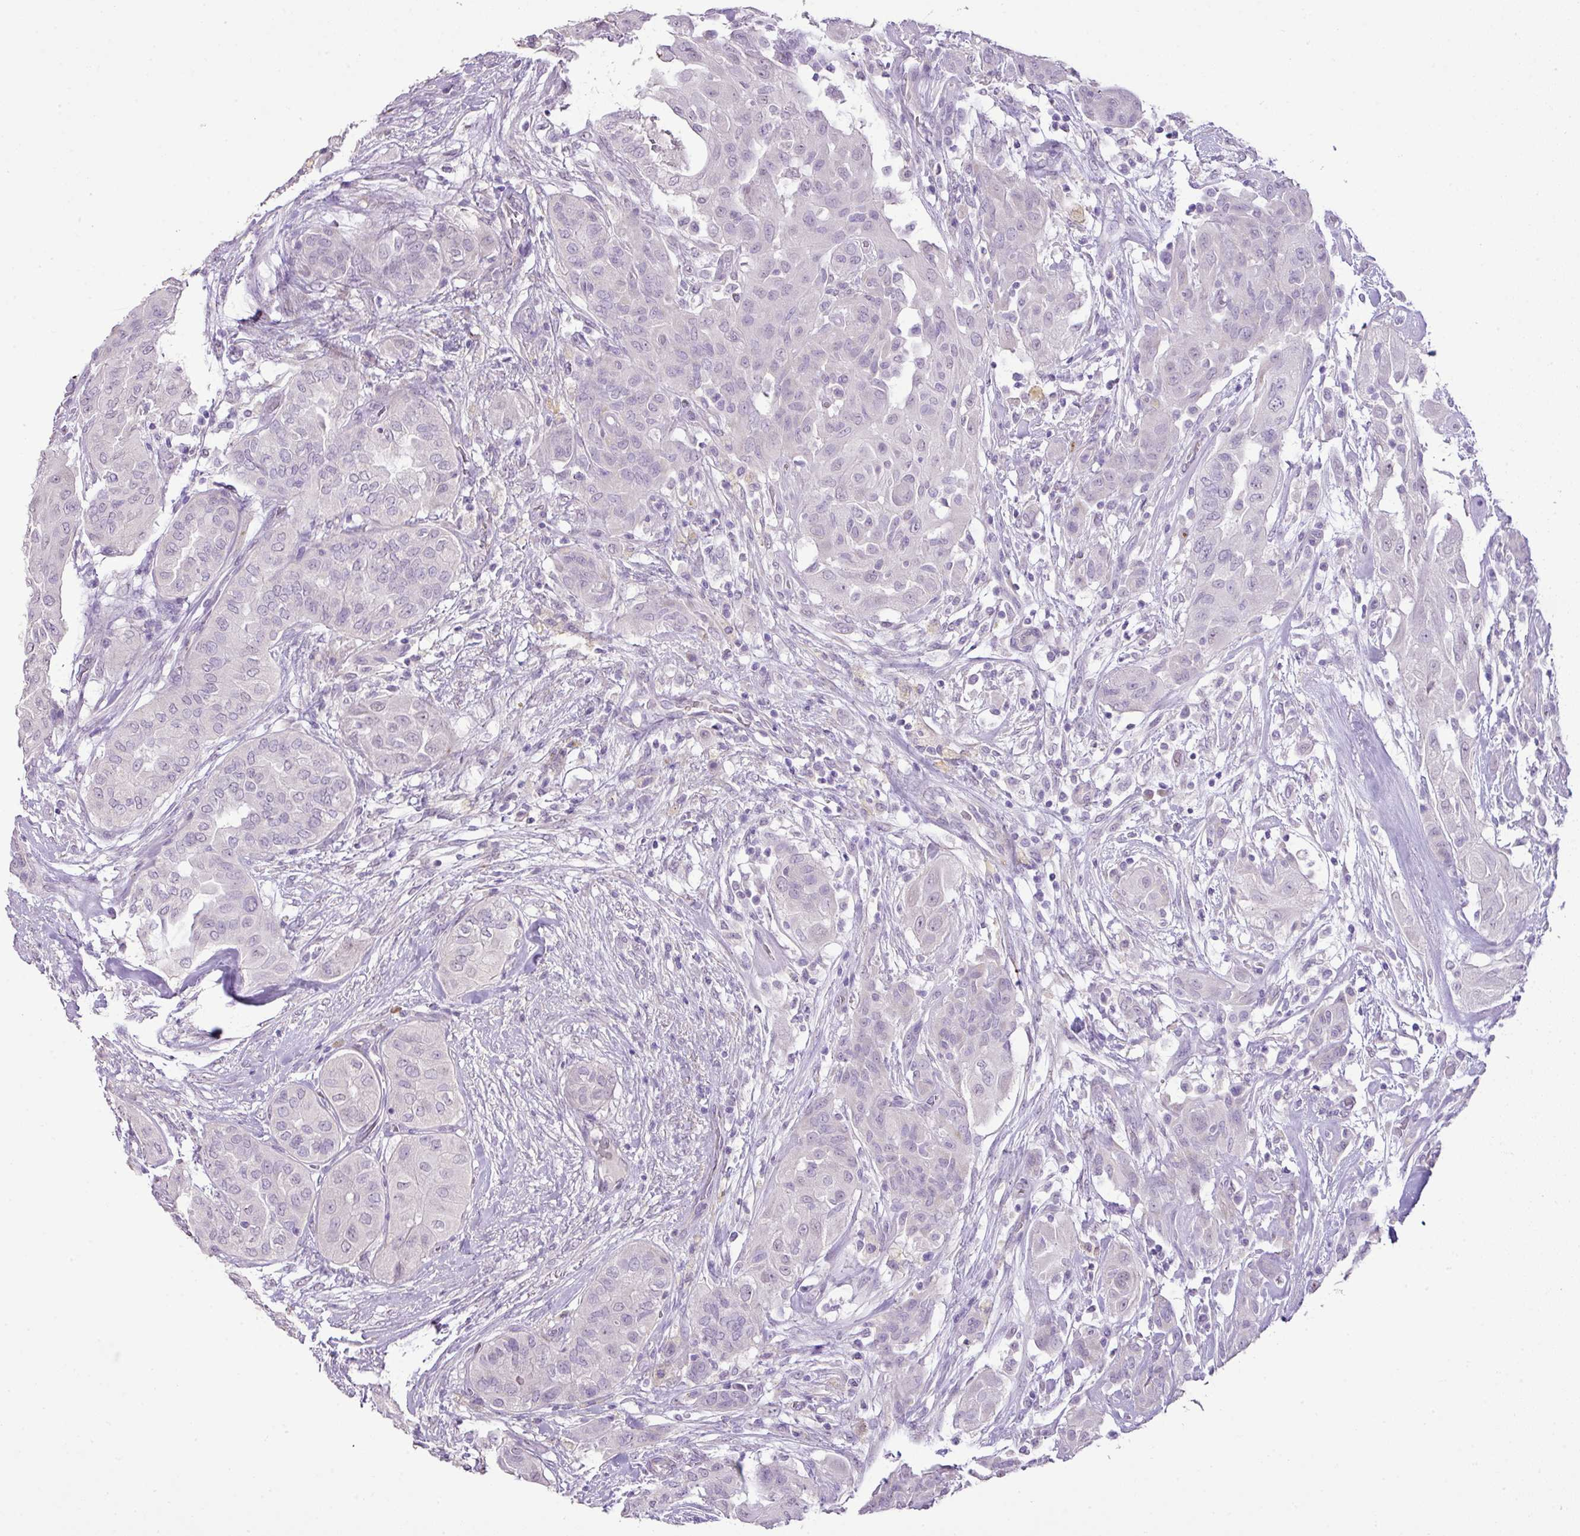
{"staining": {"intensity": "negative", "quantity": "none", "location": "none"}, "tissue": "thyroid cancer", "cell_type": "Tumor cells", "image_type": "cancer", "snomed": [{"axis": "morphology", "description": "Papillary adenocarcinoma, NOS"}, {"axis": "topography", "description": "Thyroid gland"}], "caption": "Immunohistochemistry of human thyroid papillary adenocarcinoma exhibits no expression in tumor cells.", "gene": "DIP2A", "patient": {"sex": "female", "age": 59}}